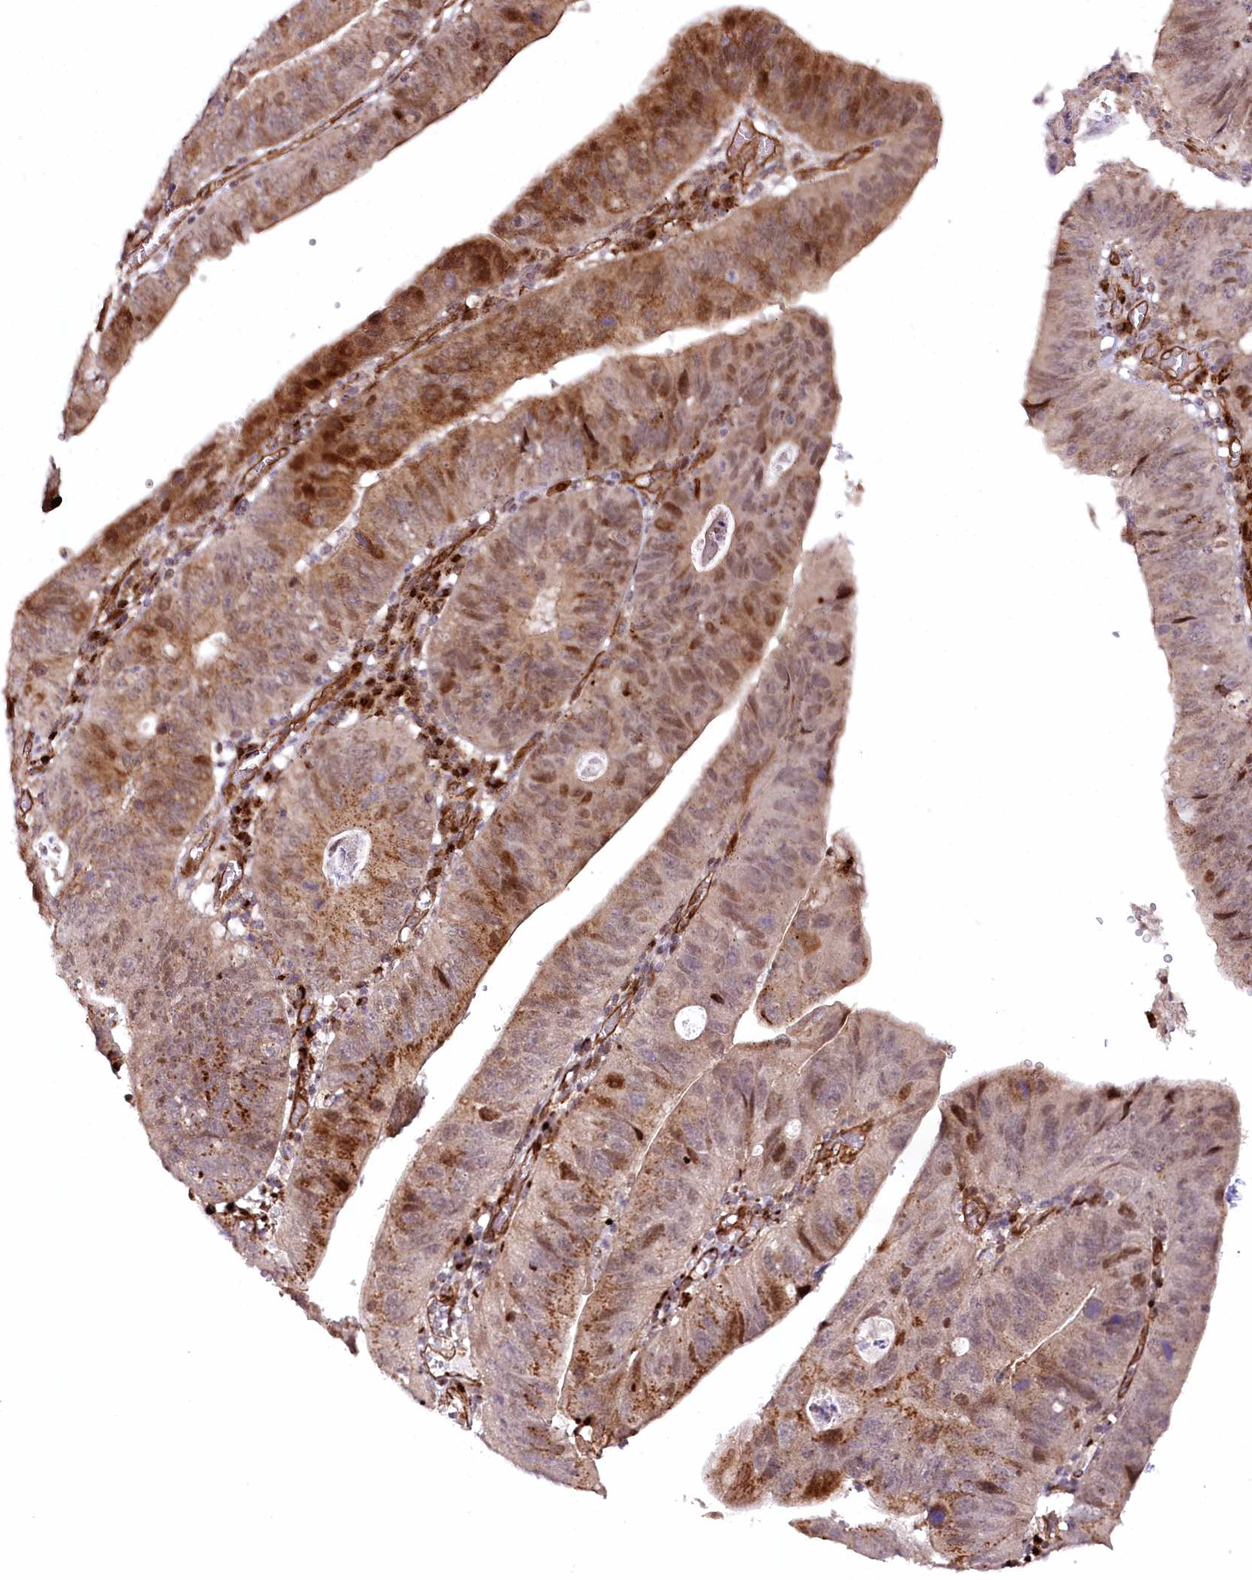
{"staining": {"intensity": "moderate", "quantity": ">75%", "location": "cytoplasmic/membranous,nuclear"}, "tissue": "stomach cancer", "cell_type": "Tumor cells", "image_type": "cancer", "snomed": [{"axis": "morphology", "description": "Adenocarcinoma, NOS"}, {"axis": "topography", "description": "Stomach"}], "caption": "Adenocarcinoma (stomach) stained for a protein (brown) demonstrates moderate cytoplasmic/membranous and nuclear positive staining in approximately >75% of tumor cells.", "gene": "COPG1", "patient": {"sex": "male", "age": 59}}